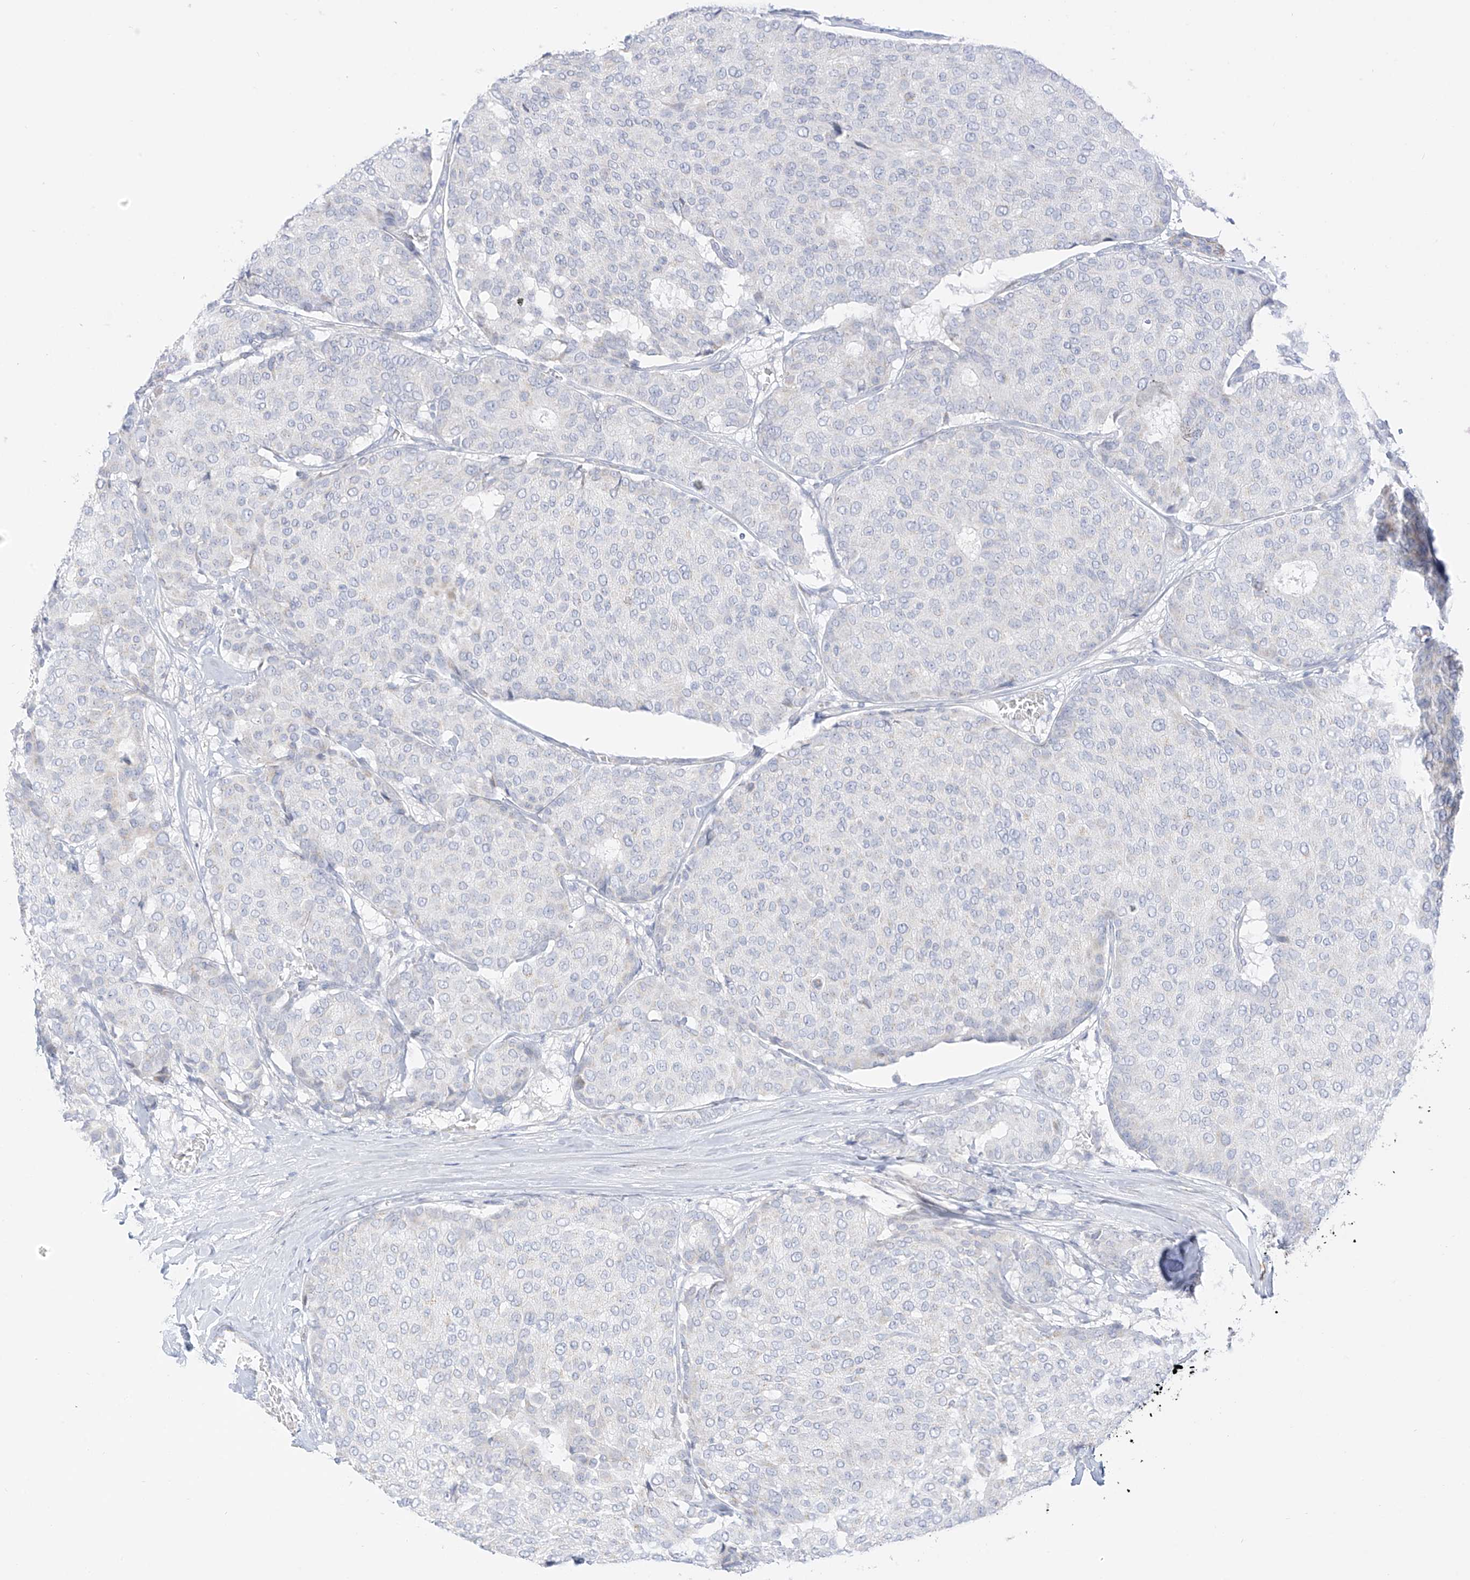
{"staining": {"intensity": "negative", "quantity": "none", "location": "none"}, "tissue": "breast cancer", "cell_type": "Tumor cells", "image_type": "cancer", "snomed": [{"axis": "morphology", "description": "Duct carcinoma"}, {"axis": "topography", "description": "Breast"}], "caption": "A high-resolution micrograph shows IHC staining of intraductal carcinoma (breast), which exhibits no significant positivity in tumor cells.", "gene": "ST3GAL5", "patient": {"sex": "female", "age": 75}}